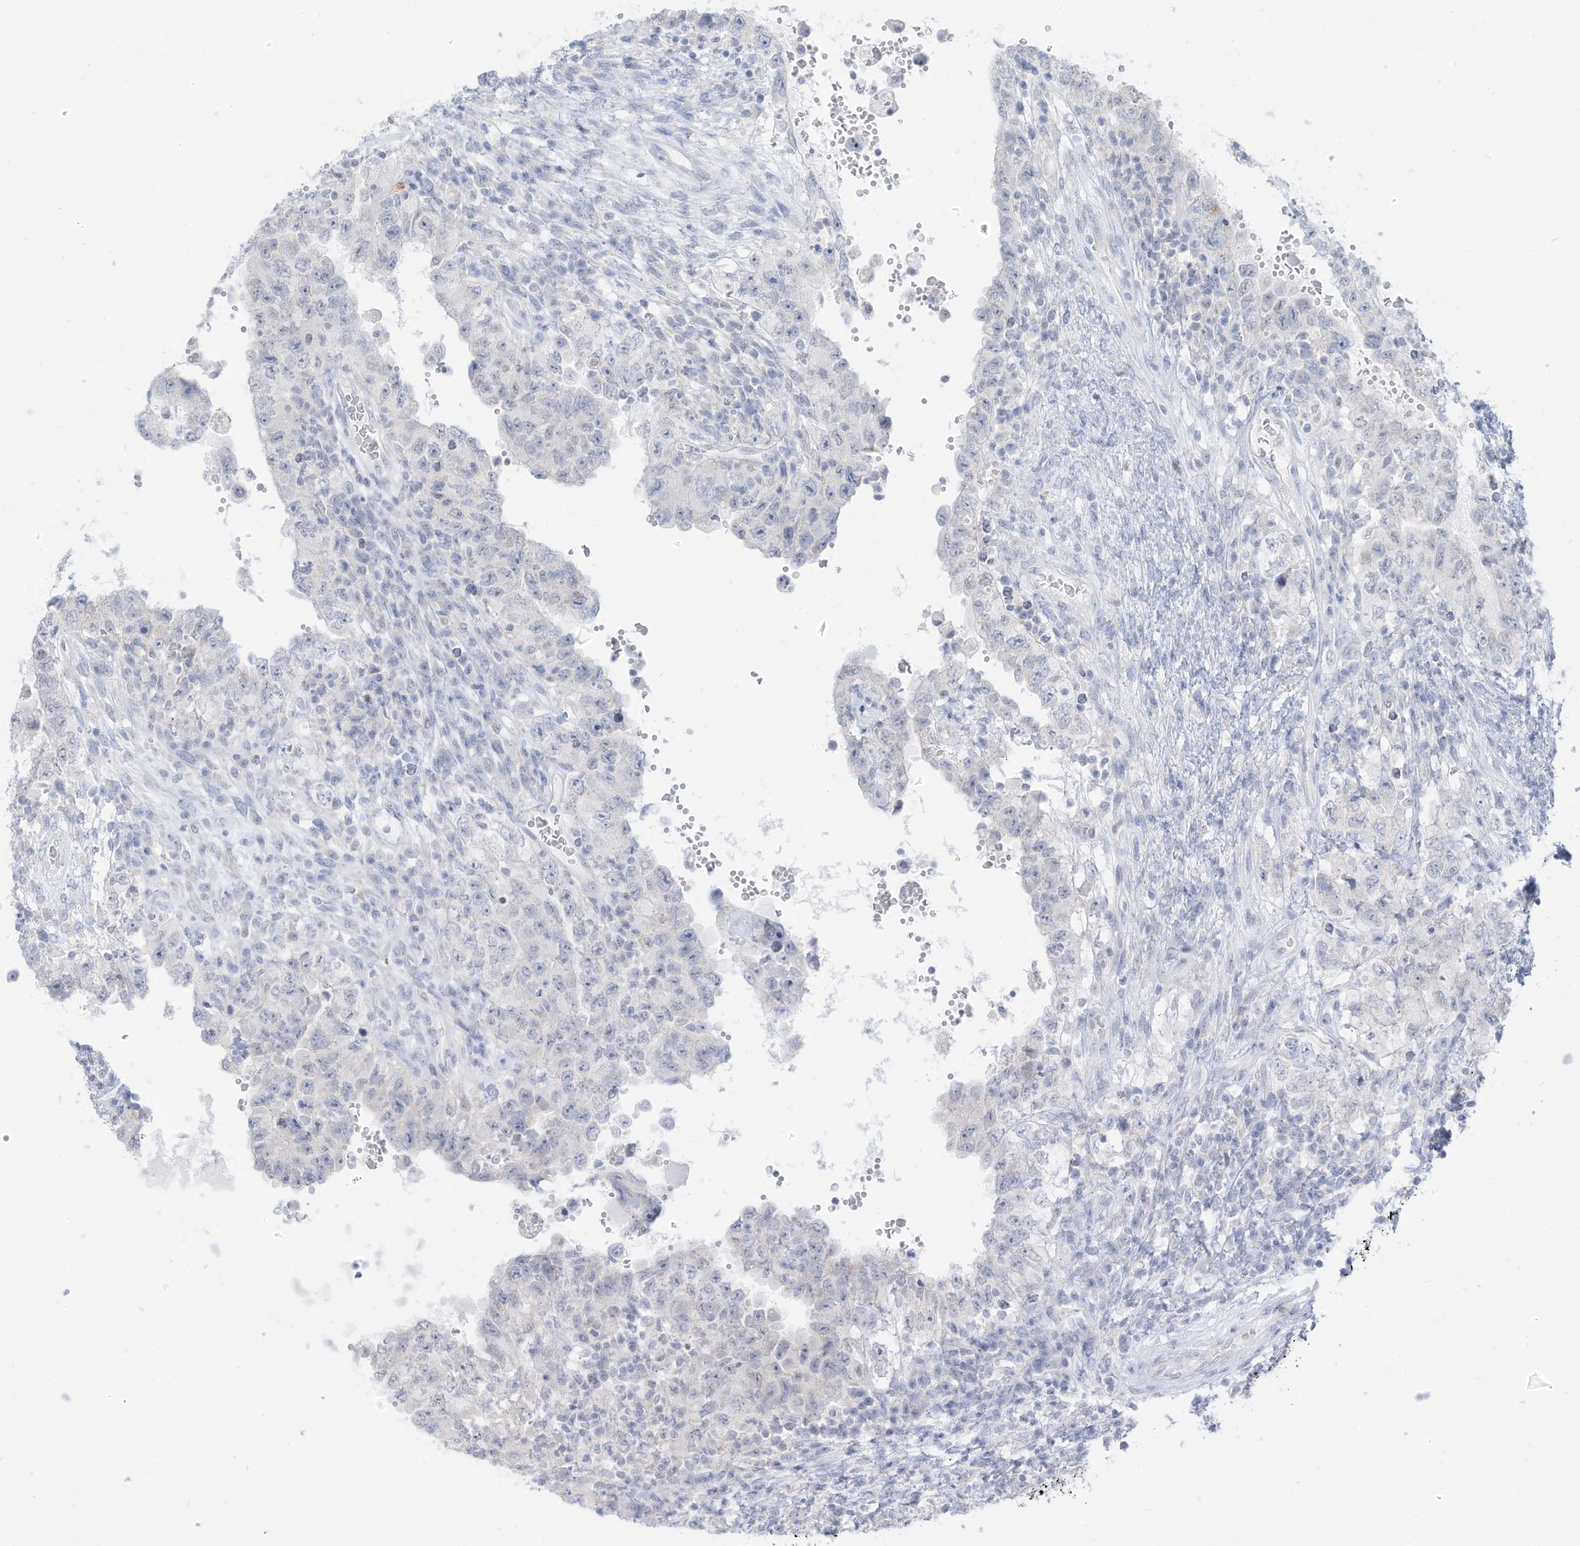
{"staining": {"intensity": "negative", "quantity": "none", "location": "none"}, "tissue": "testis cancer", "cell_type": "Tumor cells", "image_type": "cancer", "snomed": [{"axis": "morphology", "description": "Carcinoma, Embryonal, NOS"}, {"axis": "topography", "description": "Testis"}], "caption": "The image reveals no significant staining in tumor cells of testis cancer.", "gene": "OGT", "patient": {"sex": "male", "age": 26}}